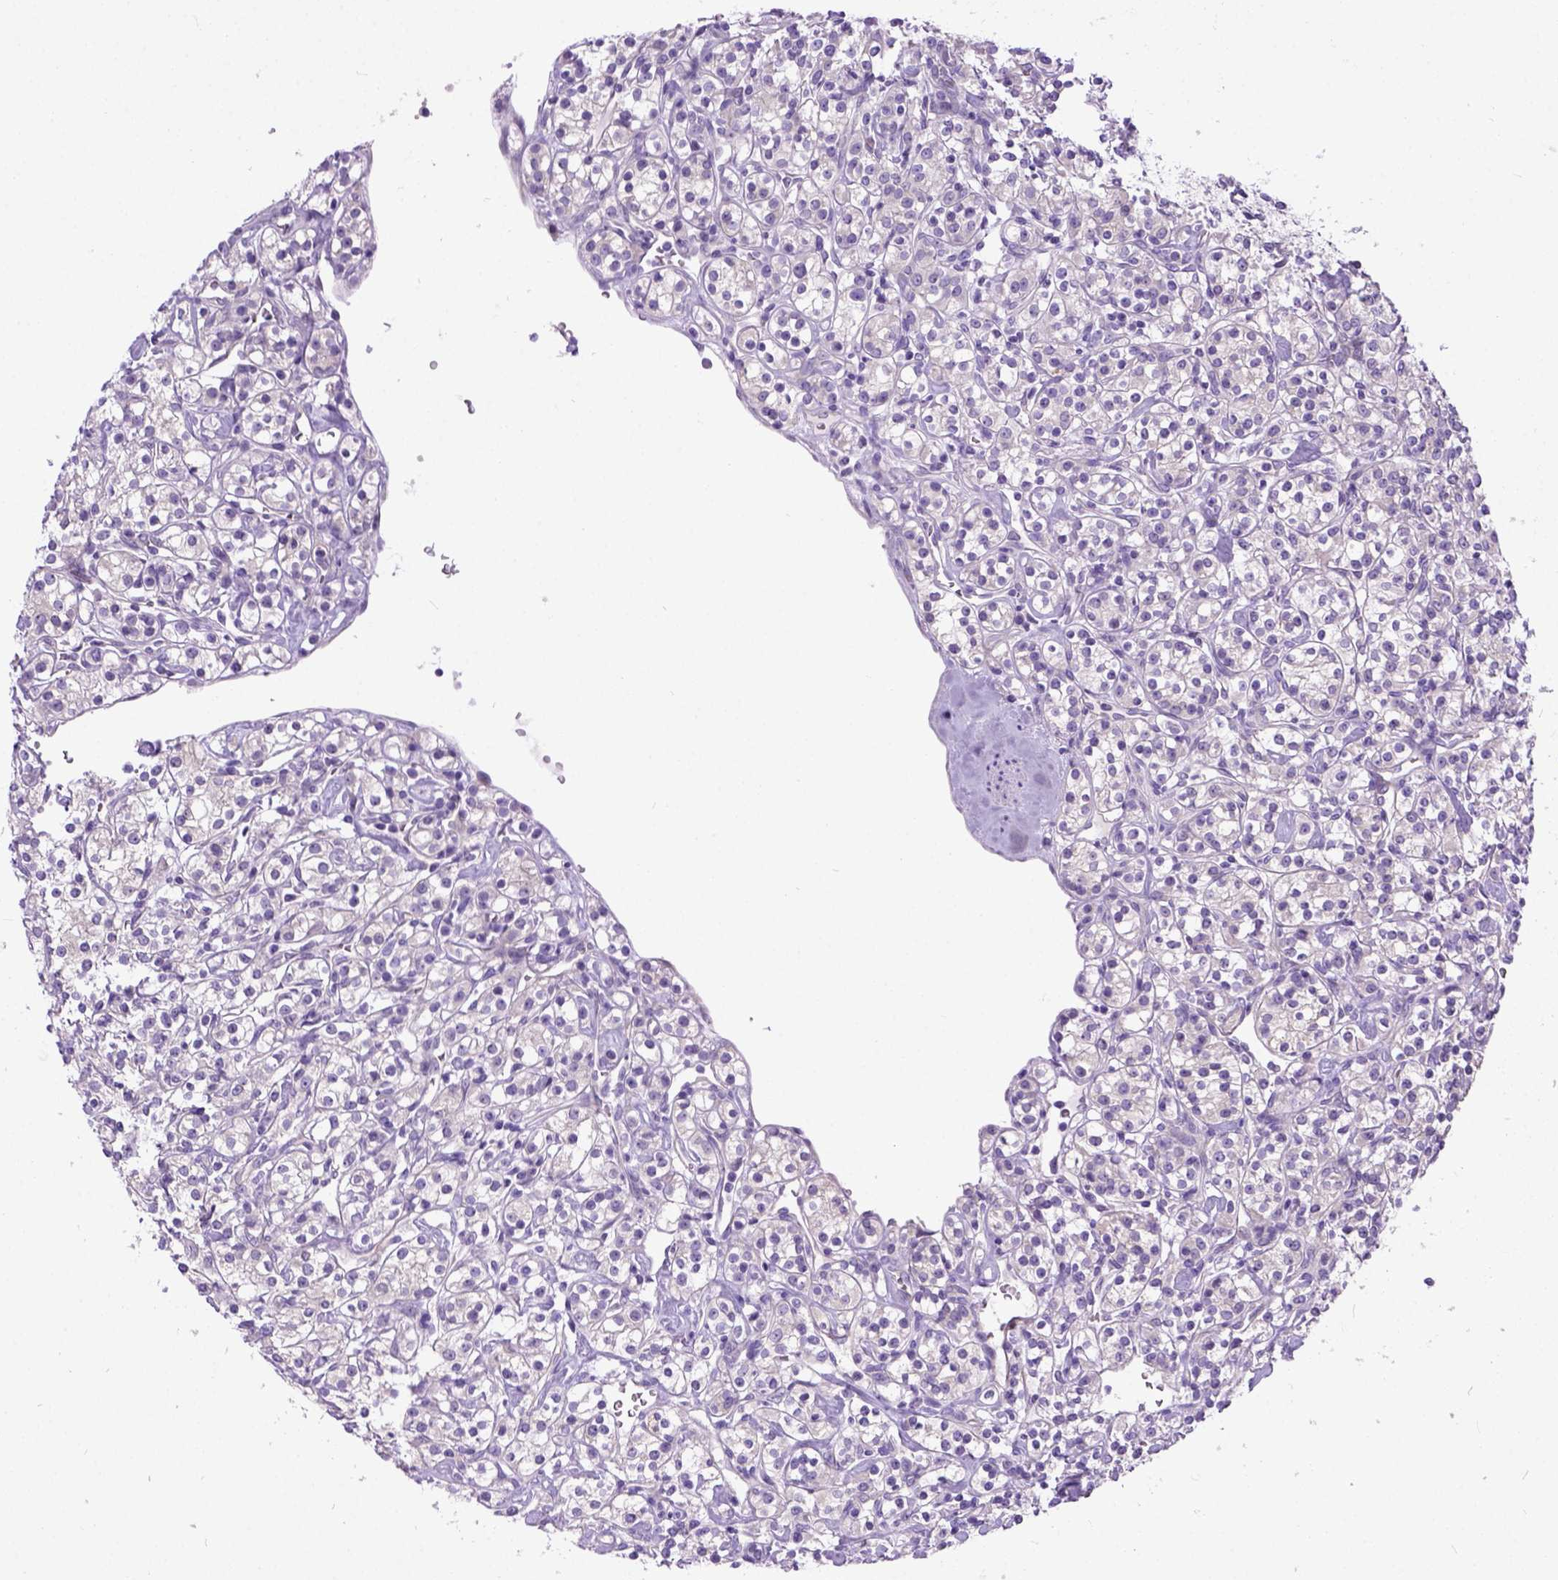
{"staining": {"intensity": "negative", "quantity": "none", "location": "none"}, "tissue": "renal cancer", "cell_type": "Tumor cells", "image_type": "cancer", "snomed": [{"axis": "morphology", "description": "Adenocarcinoma, NOS"}, {"axis": "topography", "description": "Kidney"}], "caption": "This photomicrograph is of renal adenocarcinoma stained with immunohistochemistry to label a protein in brown with the nuclei are counter-stained blue. There is no expression in tumor cells.", "gene": "NEK5", "patient": {"sex": "male", "age": 77}}